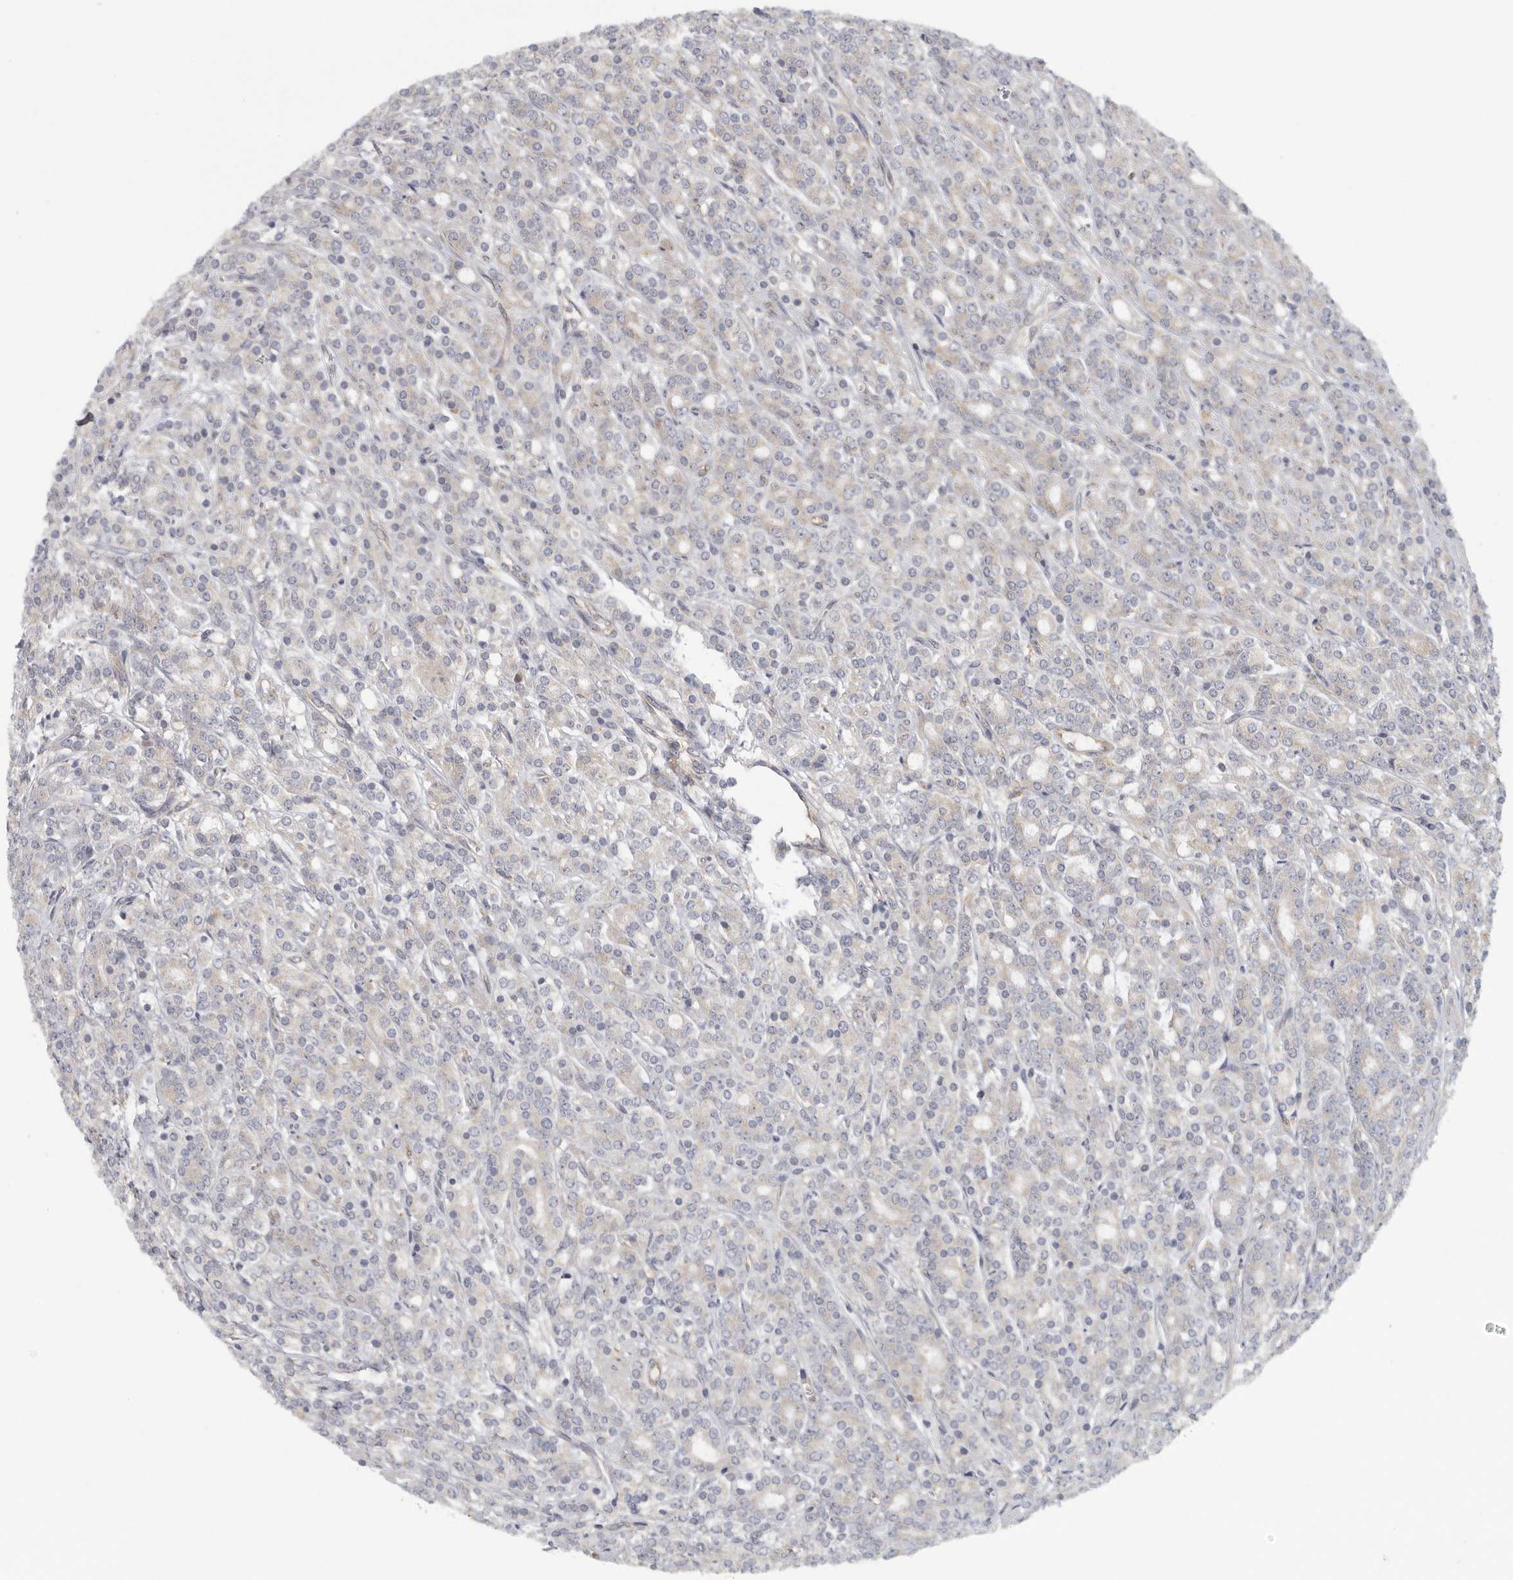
{"staining": {"intensity": "weak", "quantity": "<25%", "location": "cytoplasmic/membranous"}, "tissue": "prostate cancer", "cell_type": "Tumor cells", "image_type": "cancer", "snomed": [{"axis": "morphology", "description": "Adenocarcinoma, High grade"}, {"axis": "topography", "description": "Prostate"}], "caption": "Tumor cells show no significant protein expression in prostate adenocarcinoma (high-grade).", "gene": "BCAP29", "patient": {"sex": "male", "age": 62}}